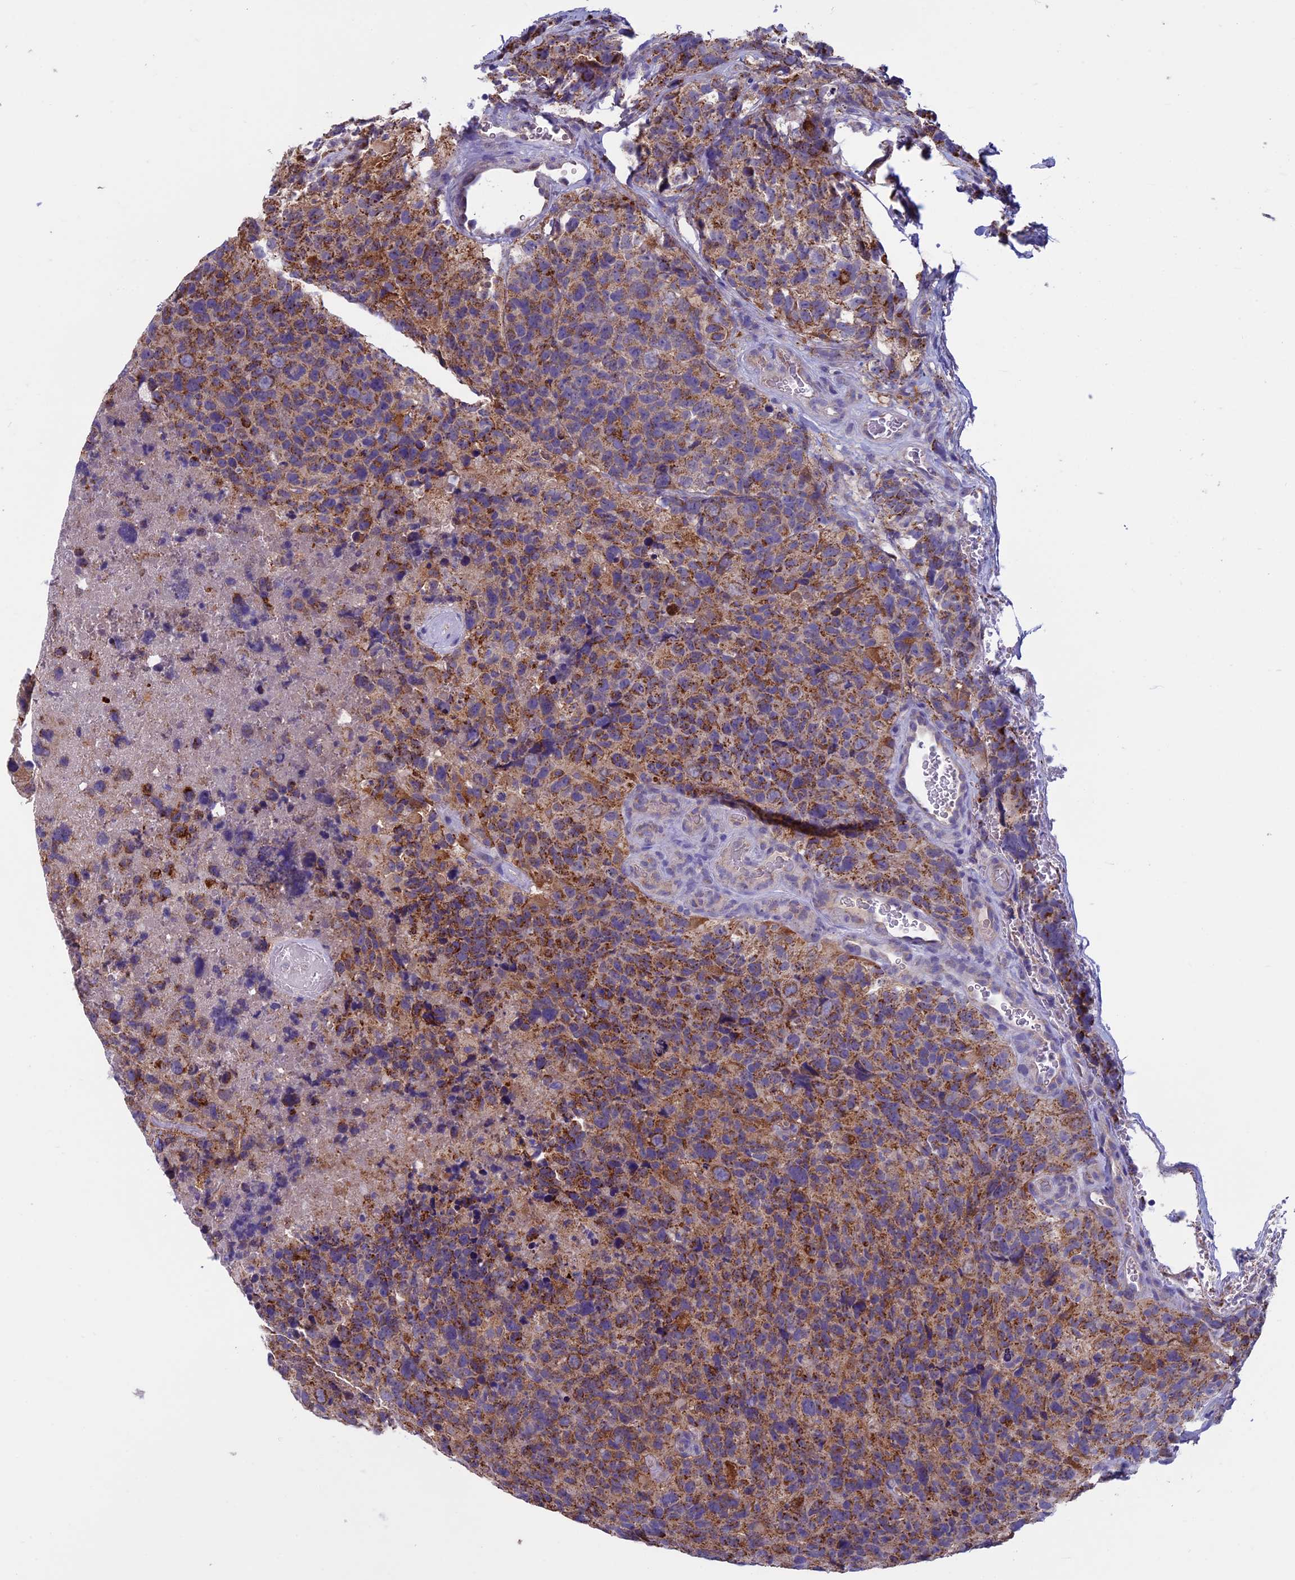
{"staining": {"intensity": "moderate", "quantity": ">75%", "location": "cytoplasmic/membranous"}, "tissue": "glioma", "cell_type": "Tumor cells", "image_type": "cancer", "snomed": [{"axis": "morphology", "description": "Glioma, malignant, High grade"}, {"axis": "topography", "description": "Brain"}], "caption": "Moderate cytoplasmic/membranous protein expression is present in approximately >75% of tumor cells in high-grade glioma (malignant). The staining was performed using DAB (3,3'-diaminobenzidine) to visualize the protein expression in brown, while the nuclei were stained in blue with hematoxylin (Magnification: 20x).", "gene": "MFSD12", "patient": {"sex": "male", "age": 69}}